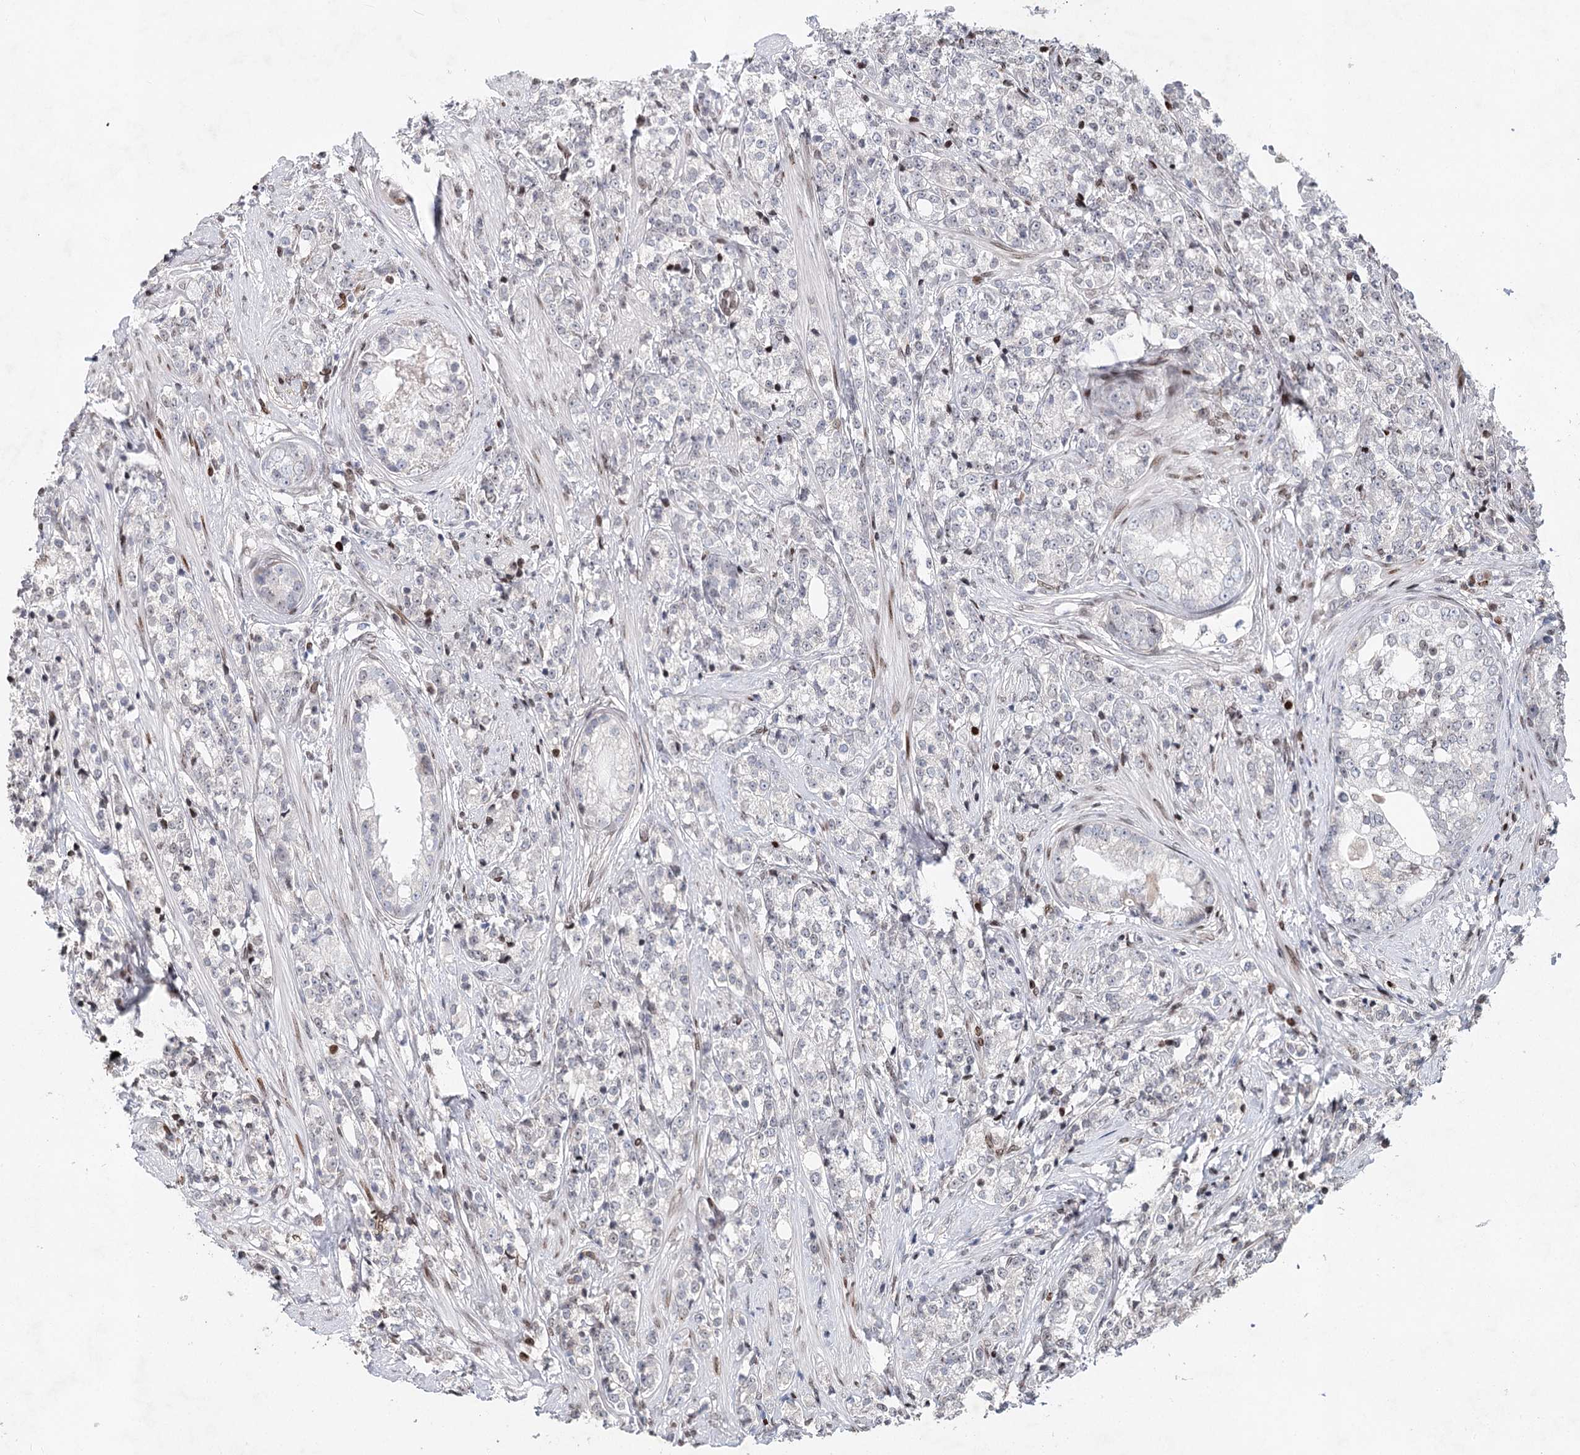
{"staining": {"intensity": "negative", "quantity": "none", "location": "none"}, "tissue": "prostate cancer", "cell_type": "Tumor cells", "image_type": "cancer", "snomed": [{"axis": "morphology", "description": "Adenocarcinoma, High grade"}, {"axis": "topography", "description": "Prostate"}], "caption": "Prostate cancer stained for a protein using IHC exhibits no staining tumor cells.", "gene": "FRMD4A", "patient": {"sex": "male", "age": 69}}